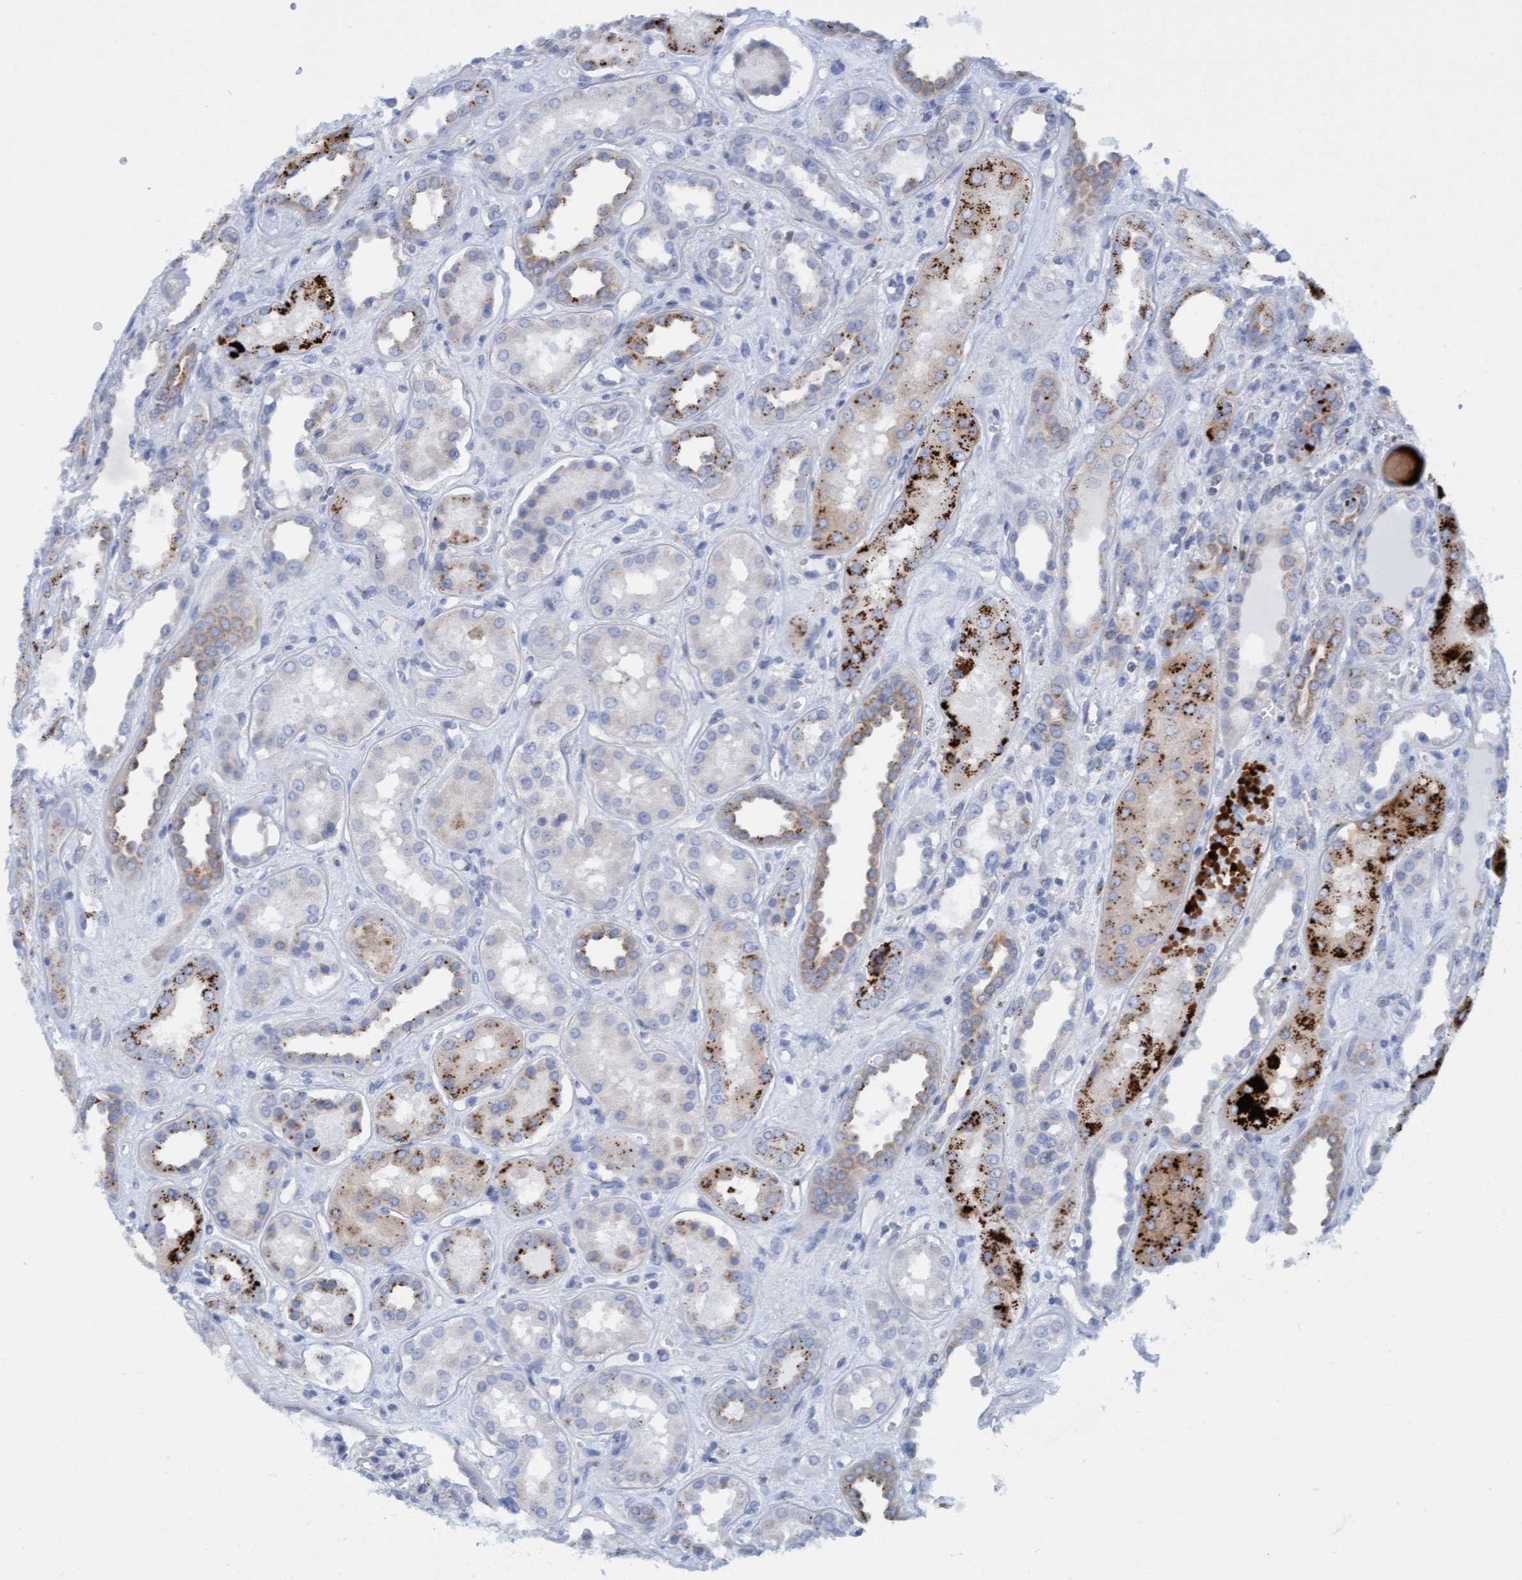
{"staining": {"intensity": "negative", "quantity": "none", "location": "none"}, "tissue": "kidney", "cell_type": "Cells in glomeruli", "image_type": "normal", "snomed": [{"axis": "morphology", "description": "Normal tissue, NOS"}, {"axis": "topography", "description": "Kidney"}], "caption": "DAB immunohistochemical staining of normal kidney exhibits no significant expression in cells in glomeruli. Nuclei are stained in blue.", "gene": "SGSH", "patient": {"sex": "male", "age": 59}}